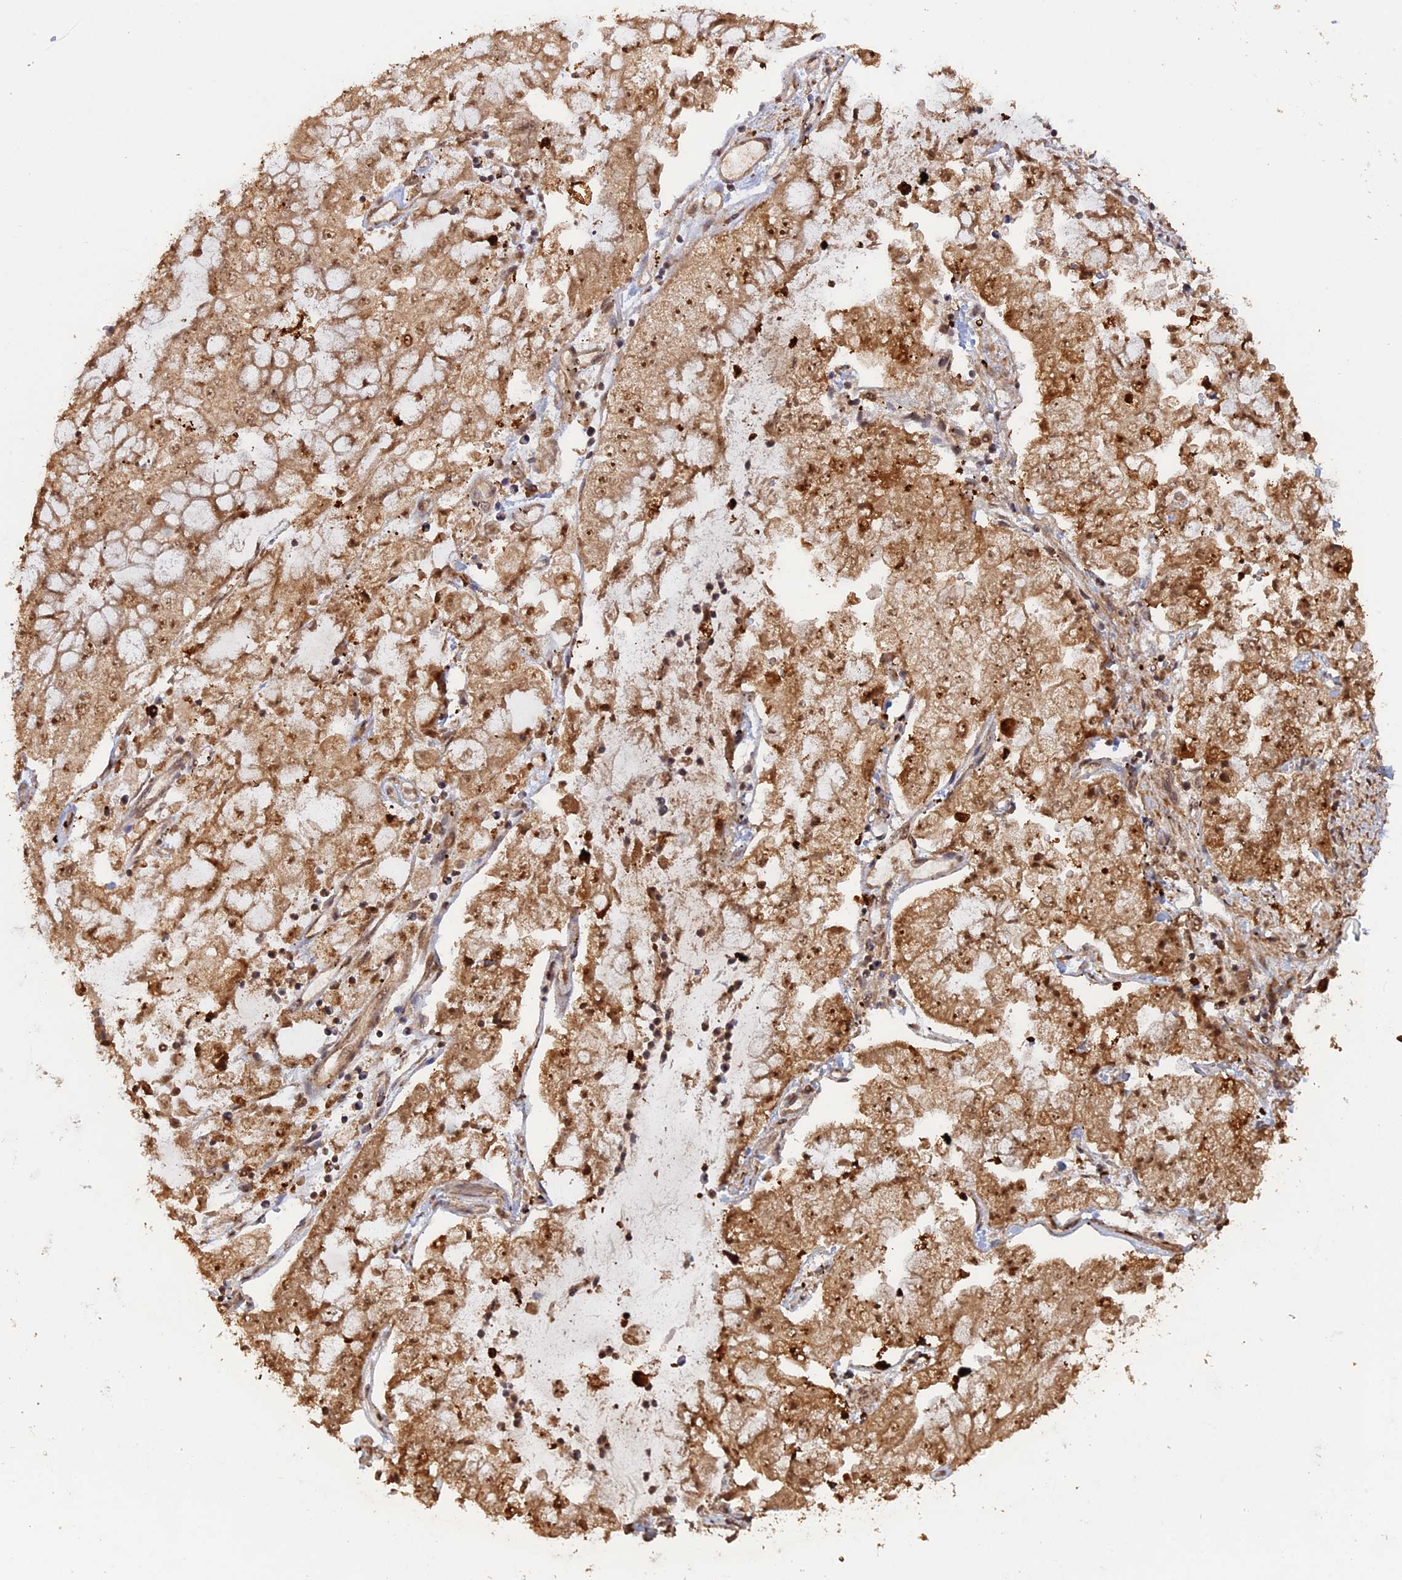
{"staining": {"intensity": "moderate", "quantity": ">75%", "location": "cytoplasmic/membranous,nuclear"}, "tissue": "stomach cancer", "cell_type": "Tumor cells", "image_type": "cancer", "snomed": [{"axis": "morphology", "description": "Adenocarcinoma, NOS"}, {"axis": "topography", "description": "Stomach"}], "caption": "The histopathology image displays a brown stain indicating the presence of a protein in the cytoplasmic/membranous and nuclear of tumor cells in stomach cancer. (DAB = brown stain, brightfield microscopy at high magnification).", "gene": "FAM210B", "patient": {"sex": "male", "age": 76}}